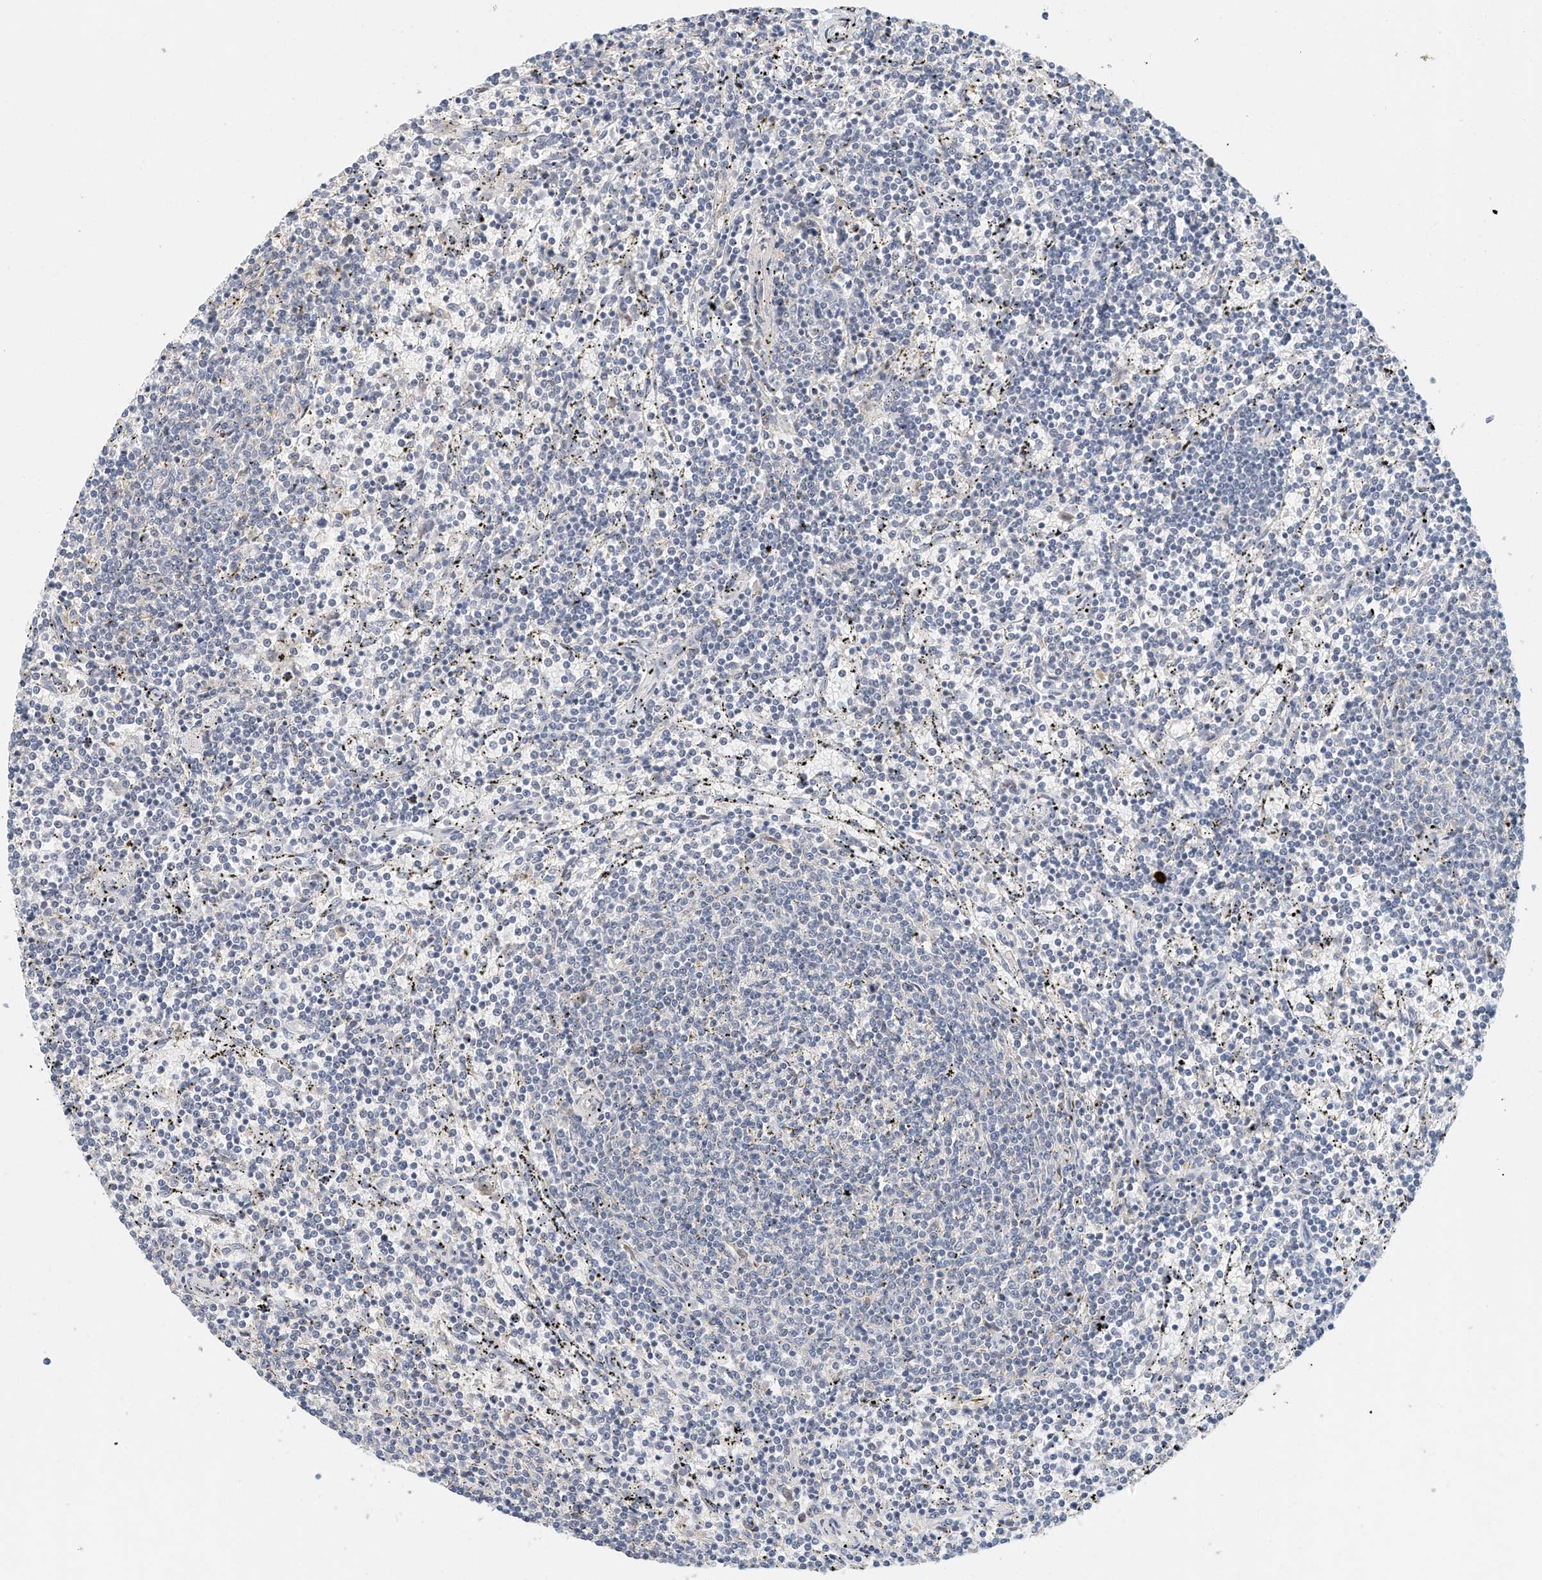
{"staining": {"intensity": "negative", "quantity": "none", "location": "none"}, "tissue": "lymphoma", "cell_type": "Tumor cells", "image_type": "cancer", "snomed": [{"axis": "morphology", "description": "Malignant lymphoma, non-Hodgkin's type, Low grade"}, {"axis": "topography", "description": "Spleen"}], "caption": "The image displays no staining of tumor cells in low-grade malignant lymphoma, non-Hodgkin's type.", "gene": "MICAL1", "patient": {"sex": "female", "age": 50}}